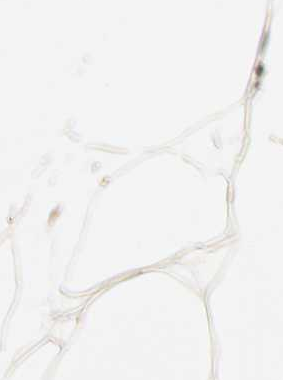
{"staining": {"intensity": "weak", "quantity": "25%-75%", "location": "cytoplasmic/membranous"}, "tissue": "adipose tissue", "cell_type": "Adipocytes", "image_type": "normal", "snomed": [{"axis": "morphology", "description": "Normal tissue, NOS"}, {"axis": "morphology", "description": "Duct carcinoma"}, {"axis": "topography", "description": "Breast"}, {"axis": "topography", "description": "Adipose tissue"}], "caption": "Adipocytes reveal weak cytoplasmic/membranous positivity in about 25%-75% of cells in unremarkable adipose tissue. Immunohistochemistry (ihc) stains the protein of interest in brown and the nuclei are stained blue.", "gene": "CLEC4E", "patient": {"sex": "female", "age": 37}}